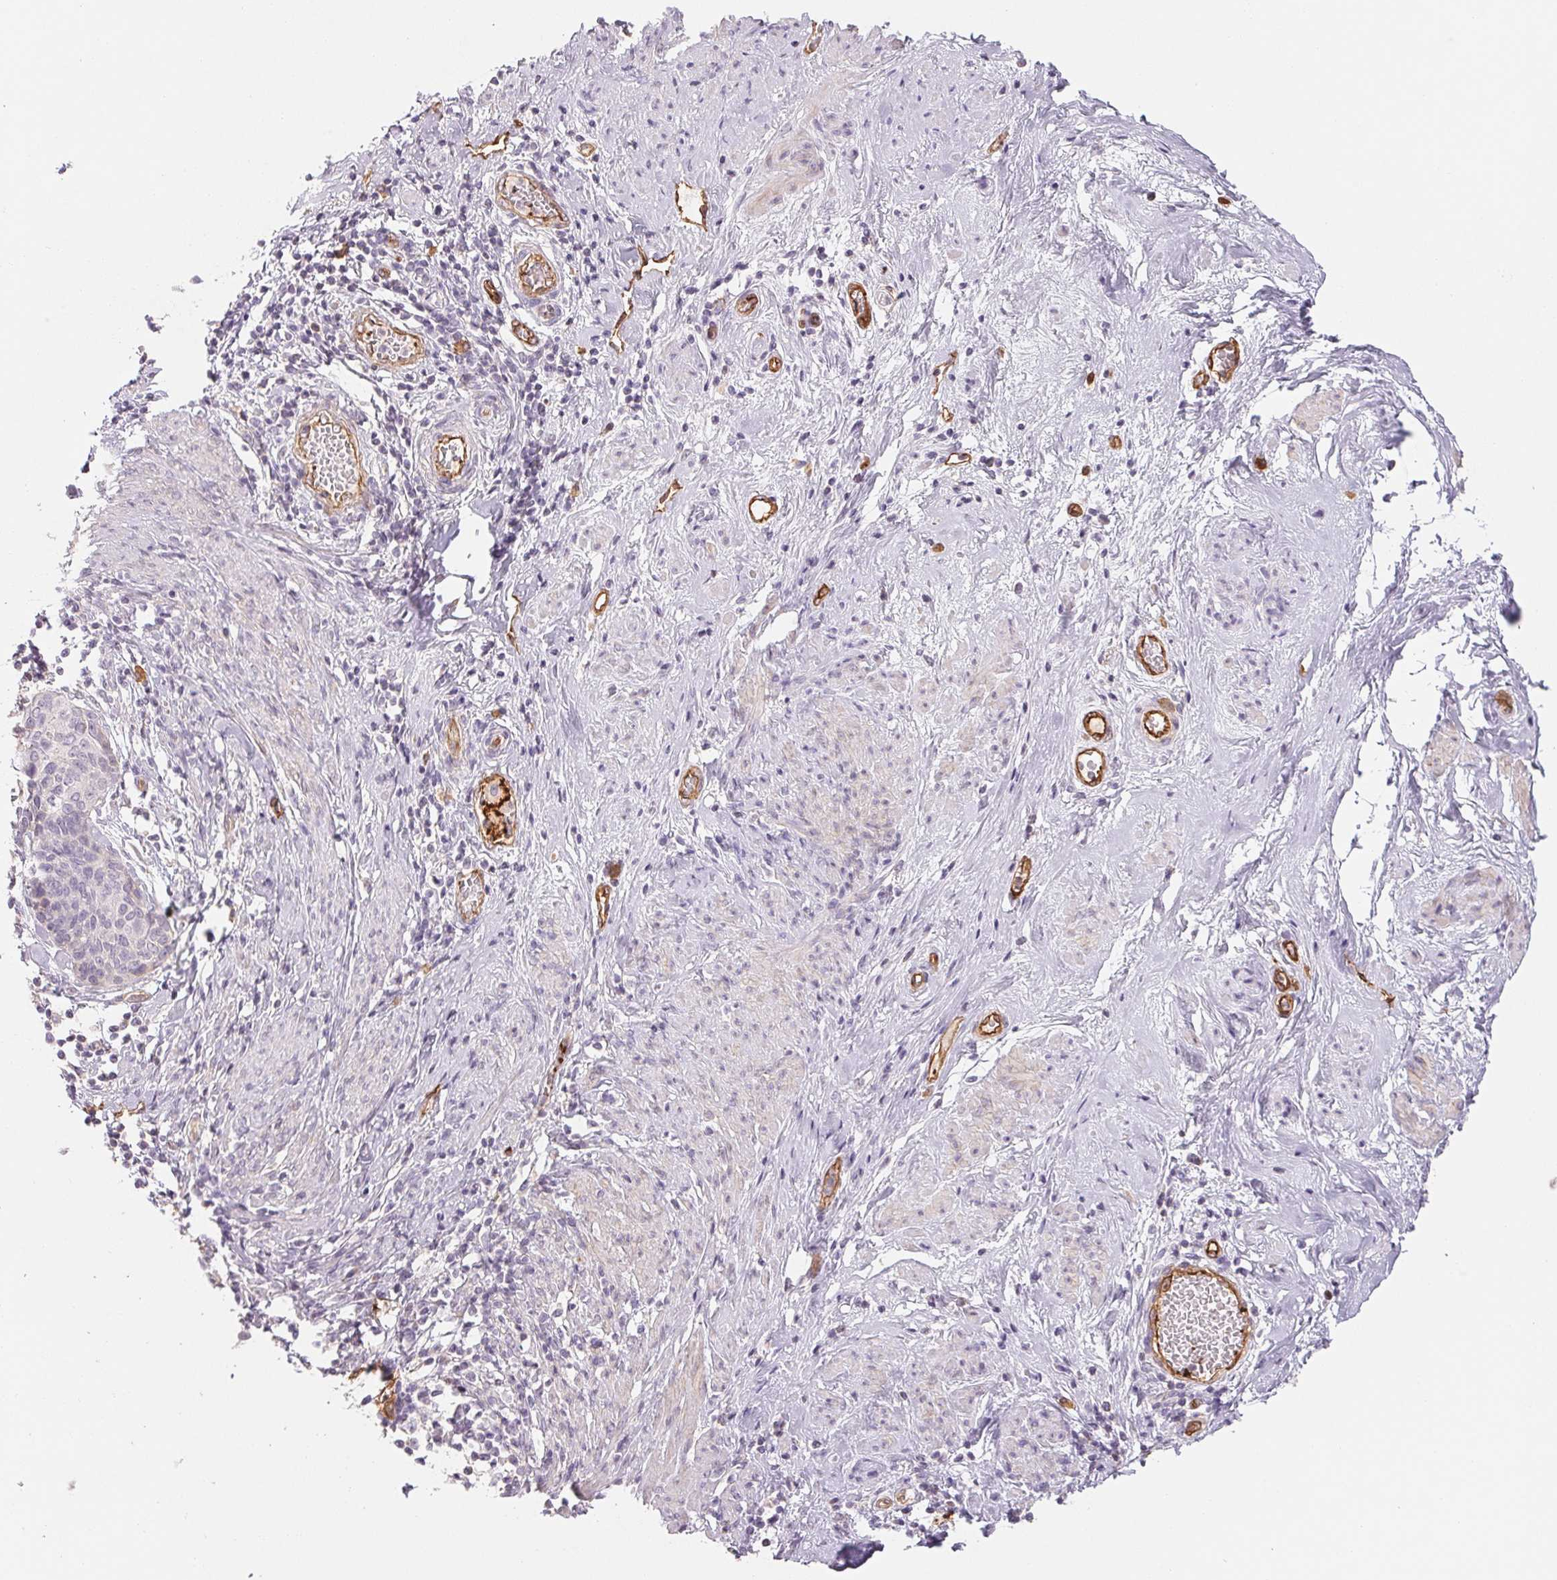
{"staining": {"intensity": "negative", "quantity": "none", "location": "none"}, "tissue": "cervical cancer", "cell_type": "Tumor cells", "image_type": "cancer", "snomed": [{"axis": "morphology", "description": "Squamous cell carcinoma, NOS"}, {"axis": "topography", "description": "Cervix"}], "caption": "High power microscopy image of an immunohistochemistry (IHC) image of cervical squamous cell carcinoma, revealing no significant positivity in tumor cells. The staining was performed using DAB to visualize the protein expression in brown, while the nuclei were stained in blue with hematoxylin (Magnification: 20x).", "gene": "ANKRD13B", "patient": {"sex": "female", "age": 69}}